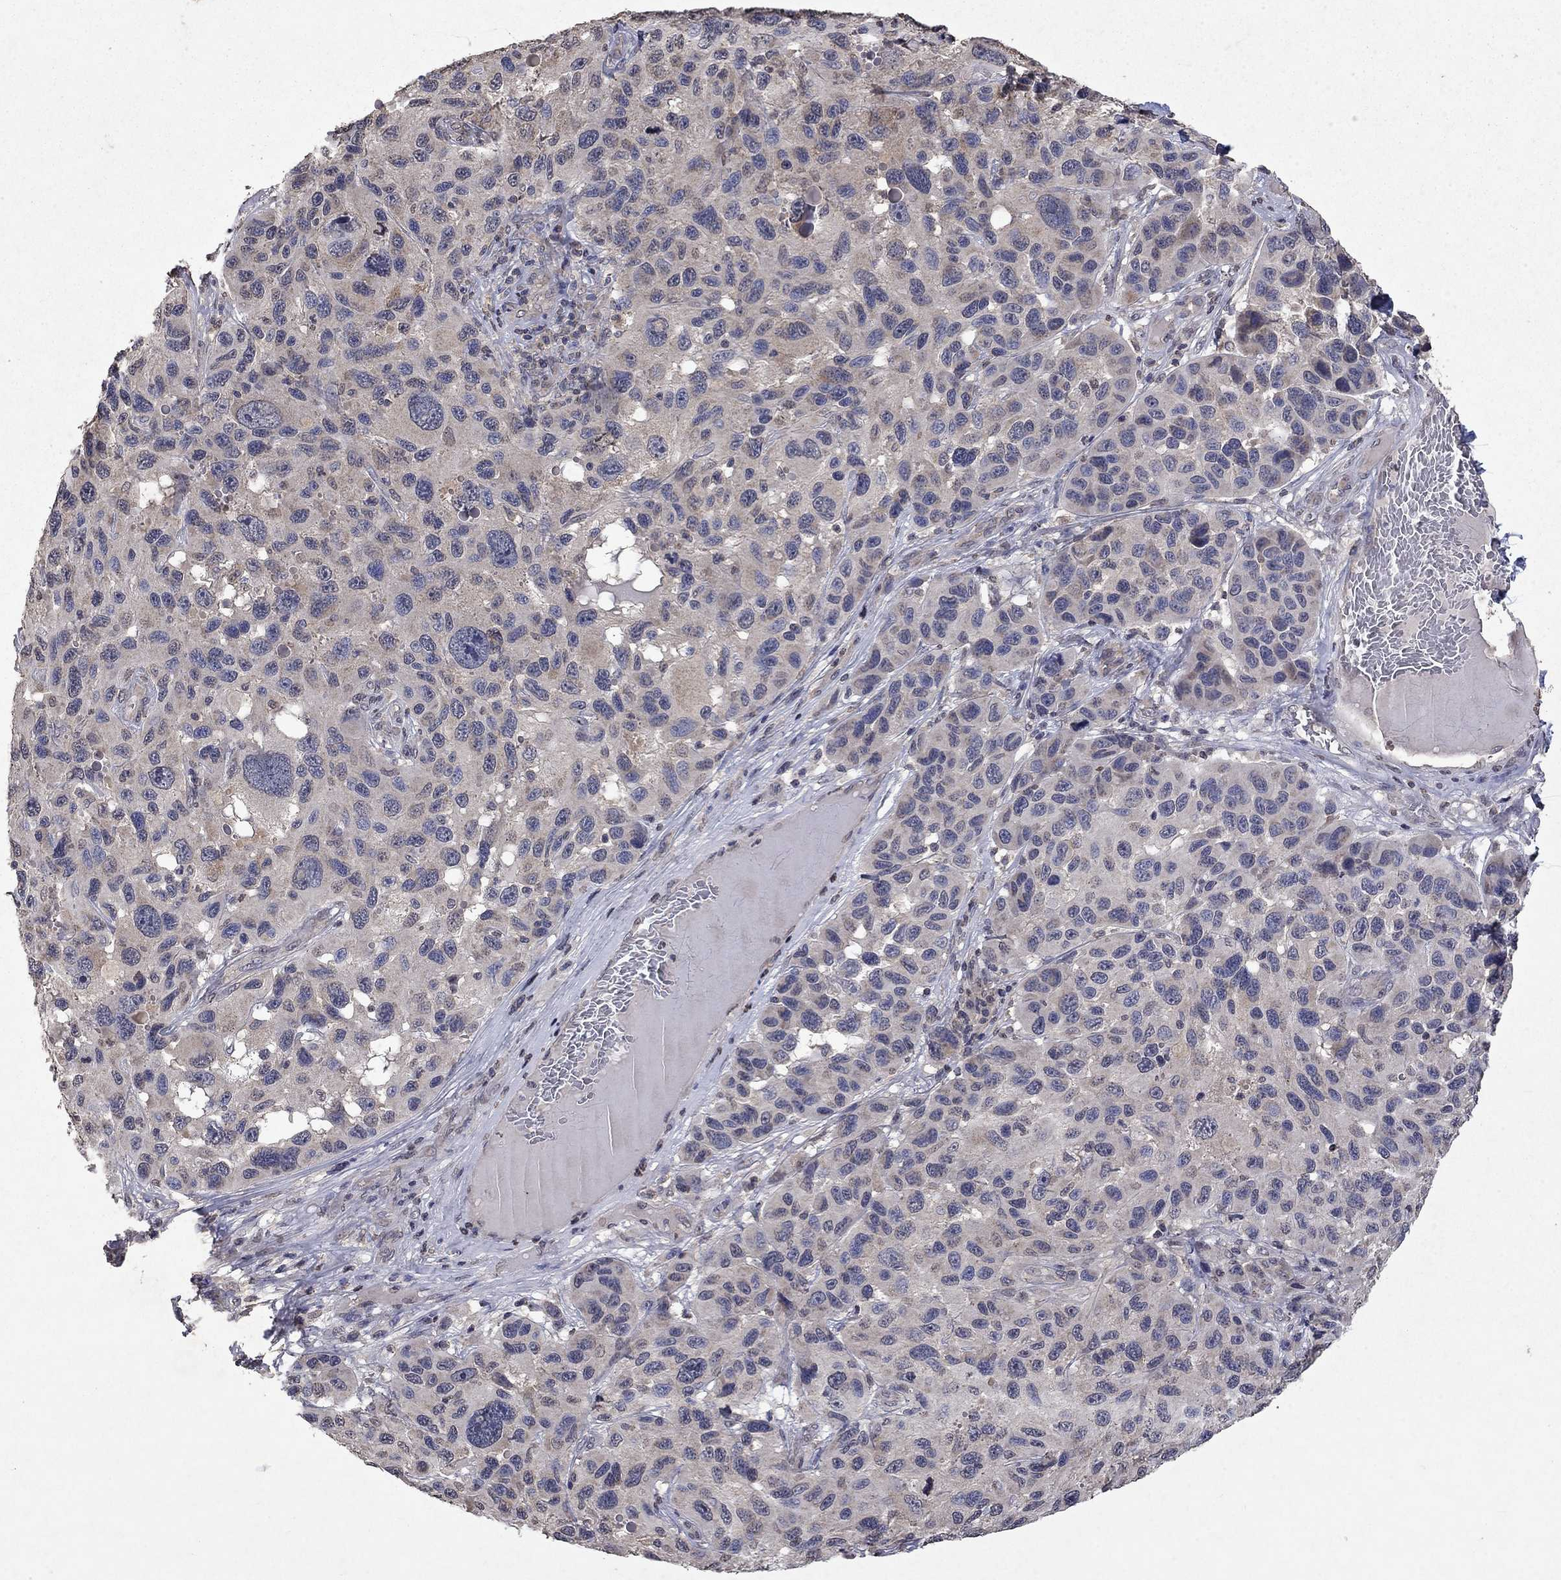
{"staining": {"intensity": "weak", "quantity": "<25%", "location": "cytoplasmic/membranous"}, "tissue": "melanoma", "cell_type": "Tumor cells", "image_type": "cancer", "snomed": [{"axis": "morphology", "description": "Malignant melanoma, NOS"}, {"axis": "topography", "description": "Skin"}], "caption": "Immunohistochemistry (IHC) histopathology image of human melanoma stained for a protein (brown), which exhibits no staining in tumor cells. (Stains: DAB (3,3'-diaminobenzidine) immunohistochemistry with hematoxylin counter stain, Microscopy: brightfield microscopy at high magnification).", "gene": "TTC38", "patient": {"sex": "male", "age": 53}}